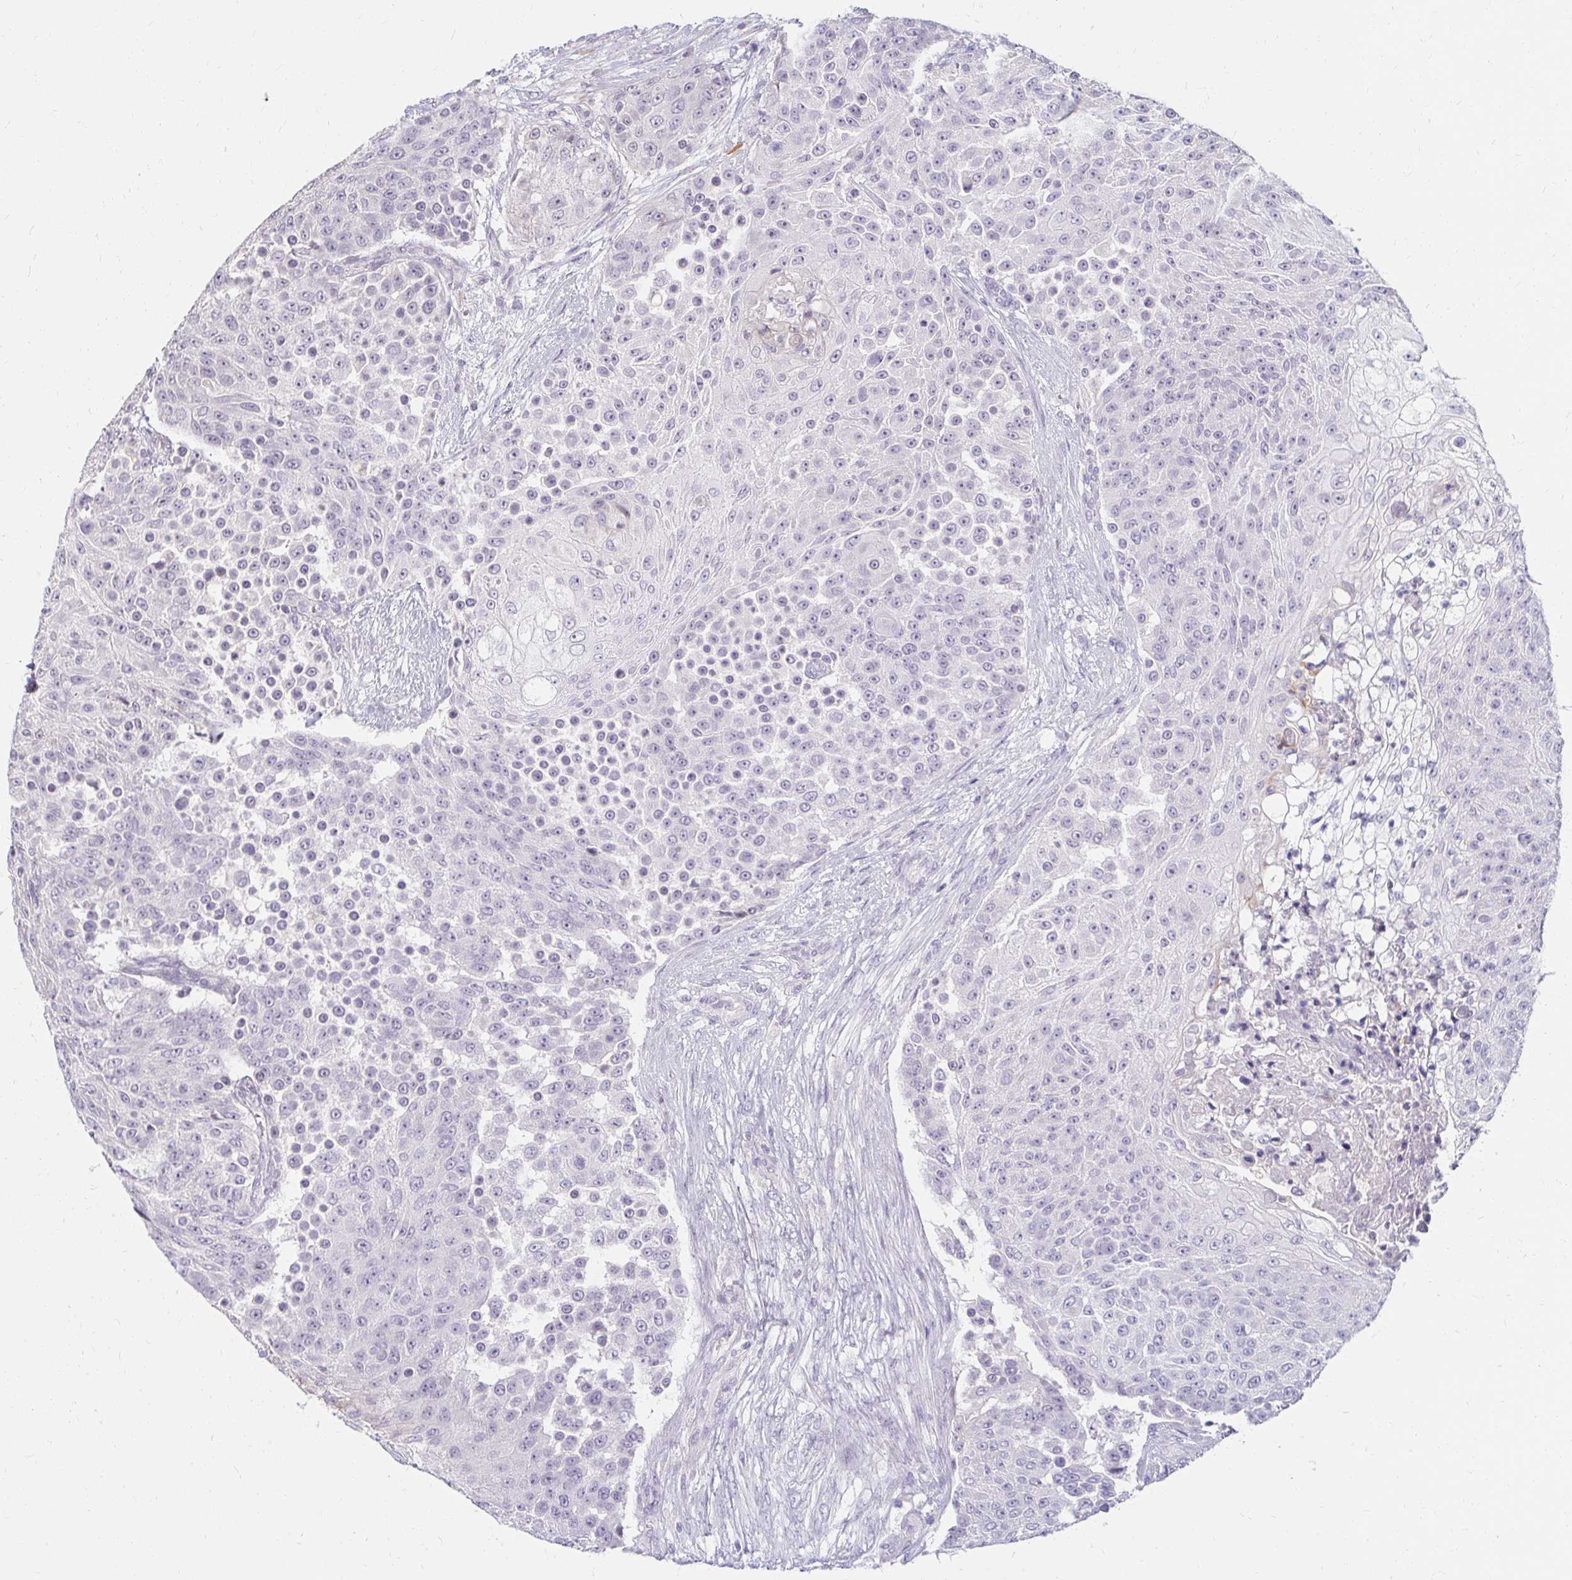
{"staining": {"intensity": "negative", "quantity": "none", "location": "none"}, "tissue": "urothelial cancer", "cell_type": "Tumor cells", "image_type": "cancer", "snomed": [{"axis": "morphology", "description": "Urothelial carcinoma, High grade"}, {"axis": "topography", "description": "Urinary bladder"}], "caption": "IHC histopathology image of neoplastic tissue: human high-grade urothelial carcinoma stained with DAB (3,3'-diaminobenzidine) demonstrates no significant protein staining in tumor cells.", "gene": "DDN", "patient": {"sex": "female", "age": 63}}